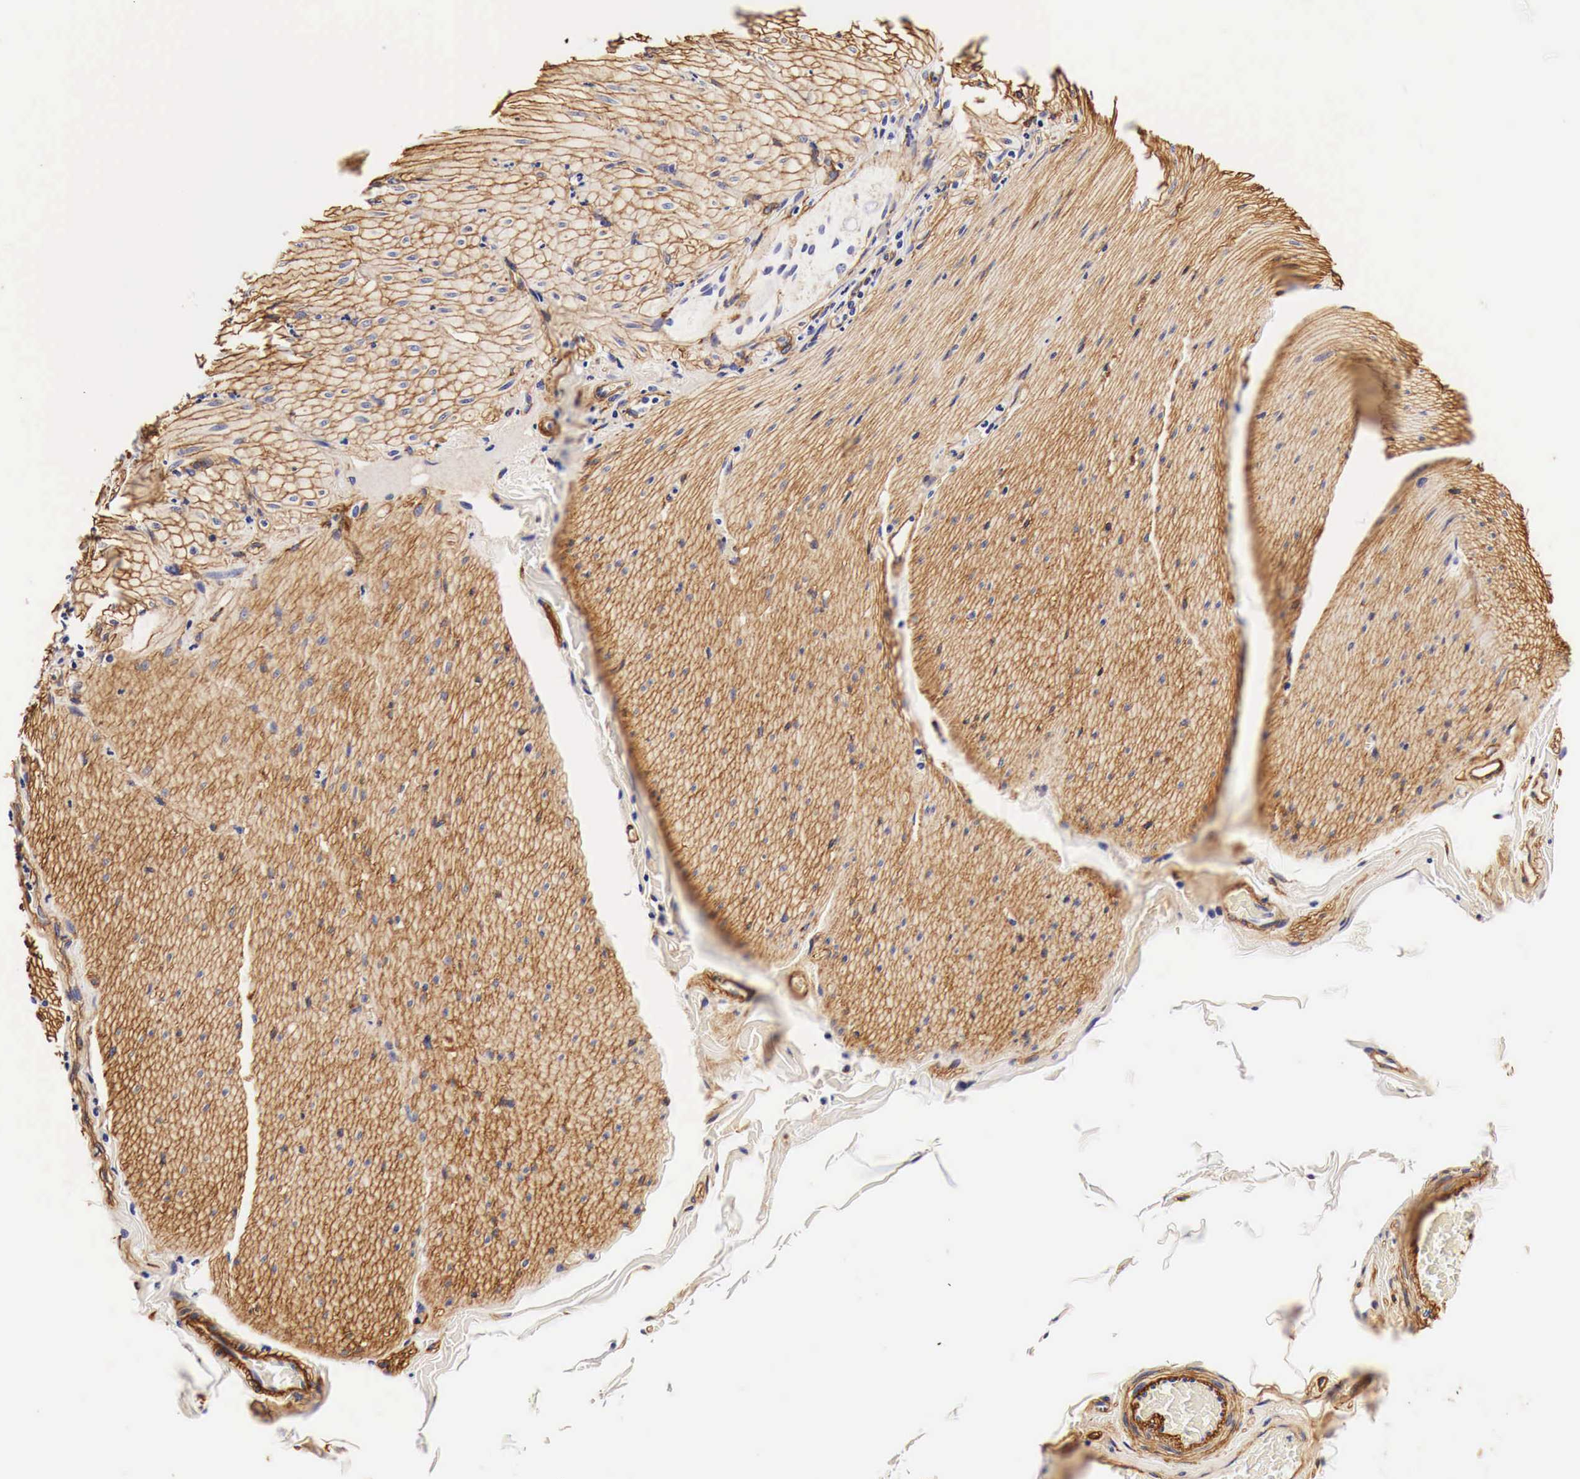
{"staining": {"intensity": "strong", "quantity": ">75%", "location": "cytoplasmic/membranous"}, "tissue": "smooth muscle", "cell_type": "Smooth muscle cells", "image_type": "normal", "snomed": [{"axis": "morphology", "description": "Normal tissue, NOS"}, {"axis": "topography", "description": "Duodenum"}], "caption": "Smooth muscle cells show high levels of strong cytoplasmic/membranous expression in approximately >75% of cells in normal human smooth muscle. (Brightfield microscopy of DAB IHC at high magnification).", "gene": "LAMB2", "patient": {"sex": "male", "age": 63}}